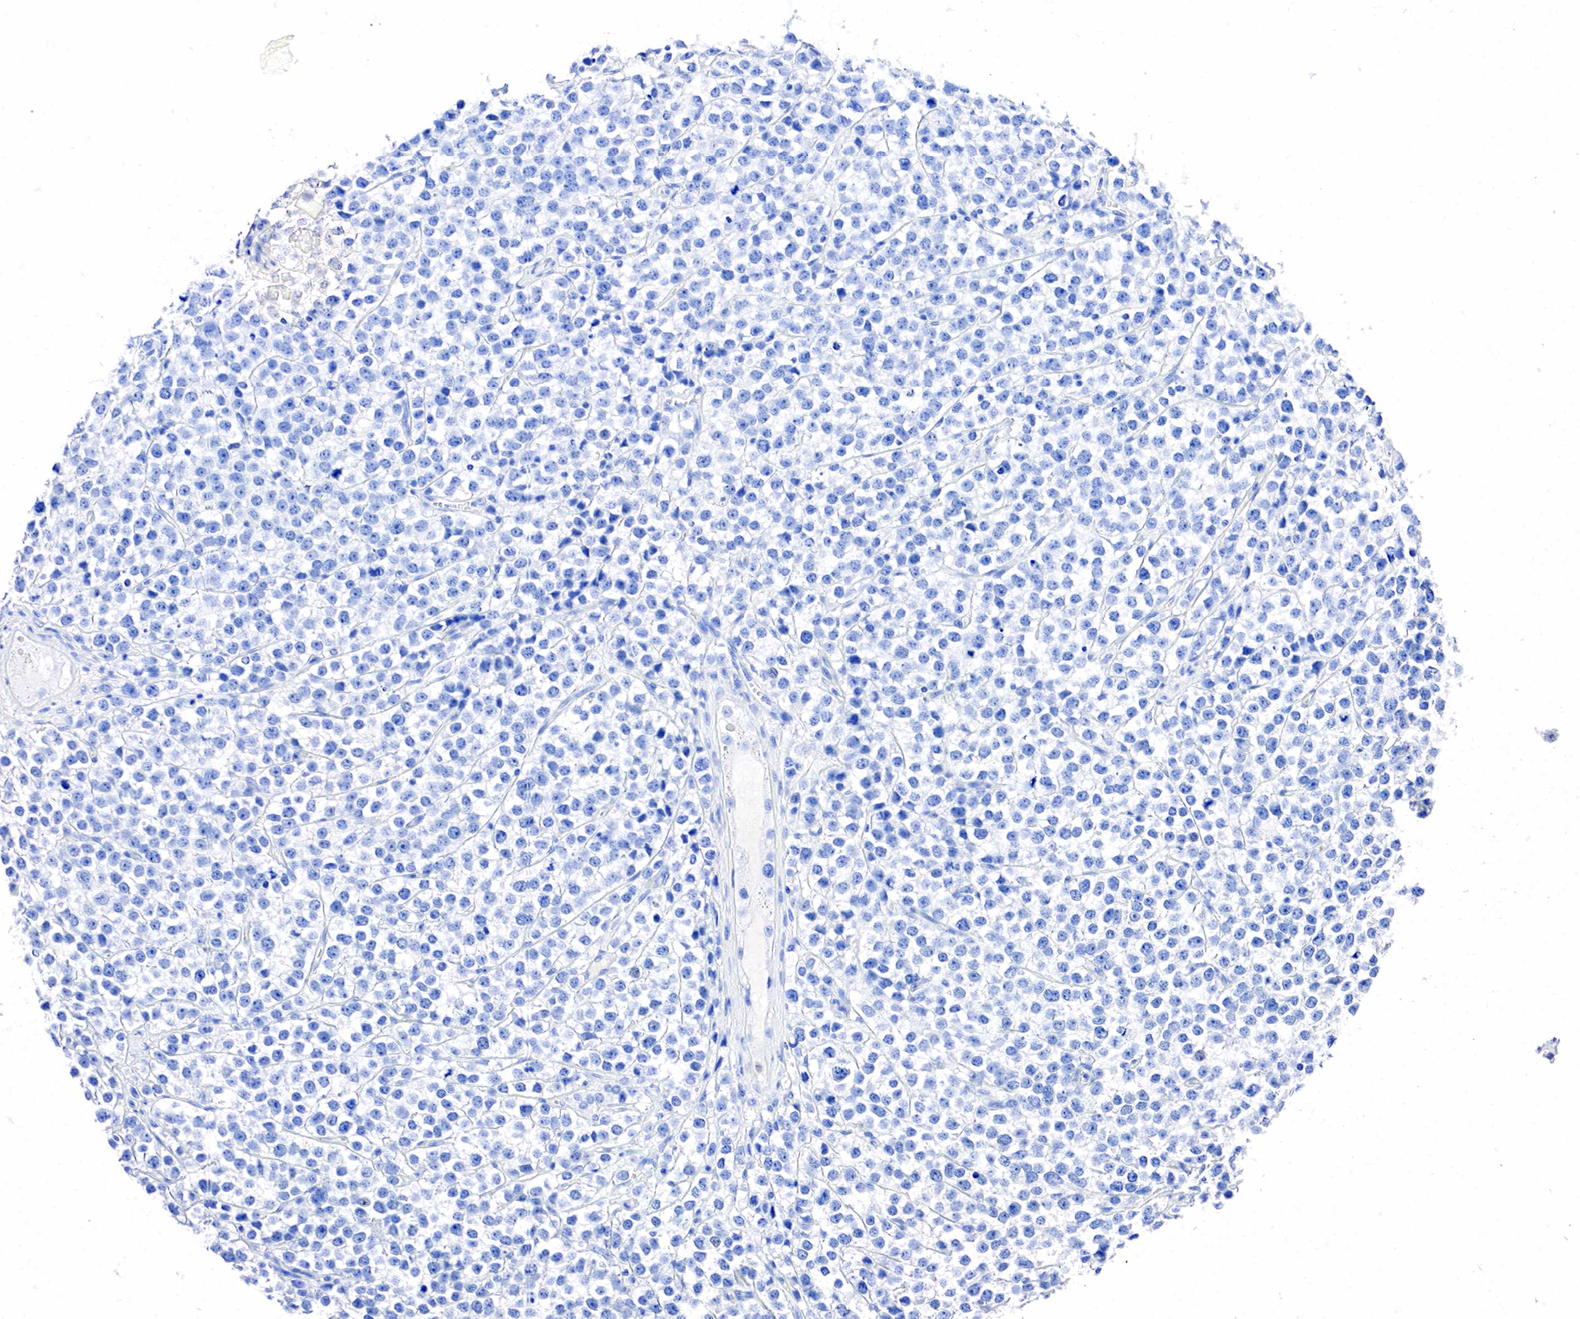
{"staining": {"intensity": "negative", "quantity": "none", "location": "none"}, "tissue": "testis cancer", "cell_type": "Tumor cells", "image_type": "cancer", "snomed": [{"axis": "morphology", "description": "Seminoma, NOS"}, {"axis": "topography", "description": "Testis"}], "caption": "Immunohistochemistry micrograph of neoplastic tissue: seminoma (testis) stained with DAB exhibits no significant protein positivity in tumor cells. (DAB immunohistochemistry visualized using brightfield microscopy, high magnification).", "gene": "SST", "patient": {"sex": "male", "age": 25}}